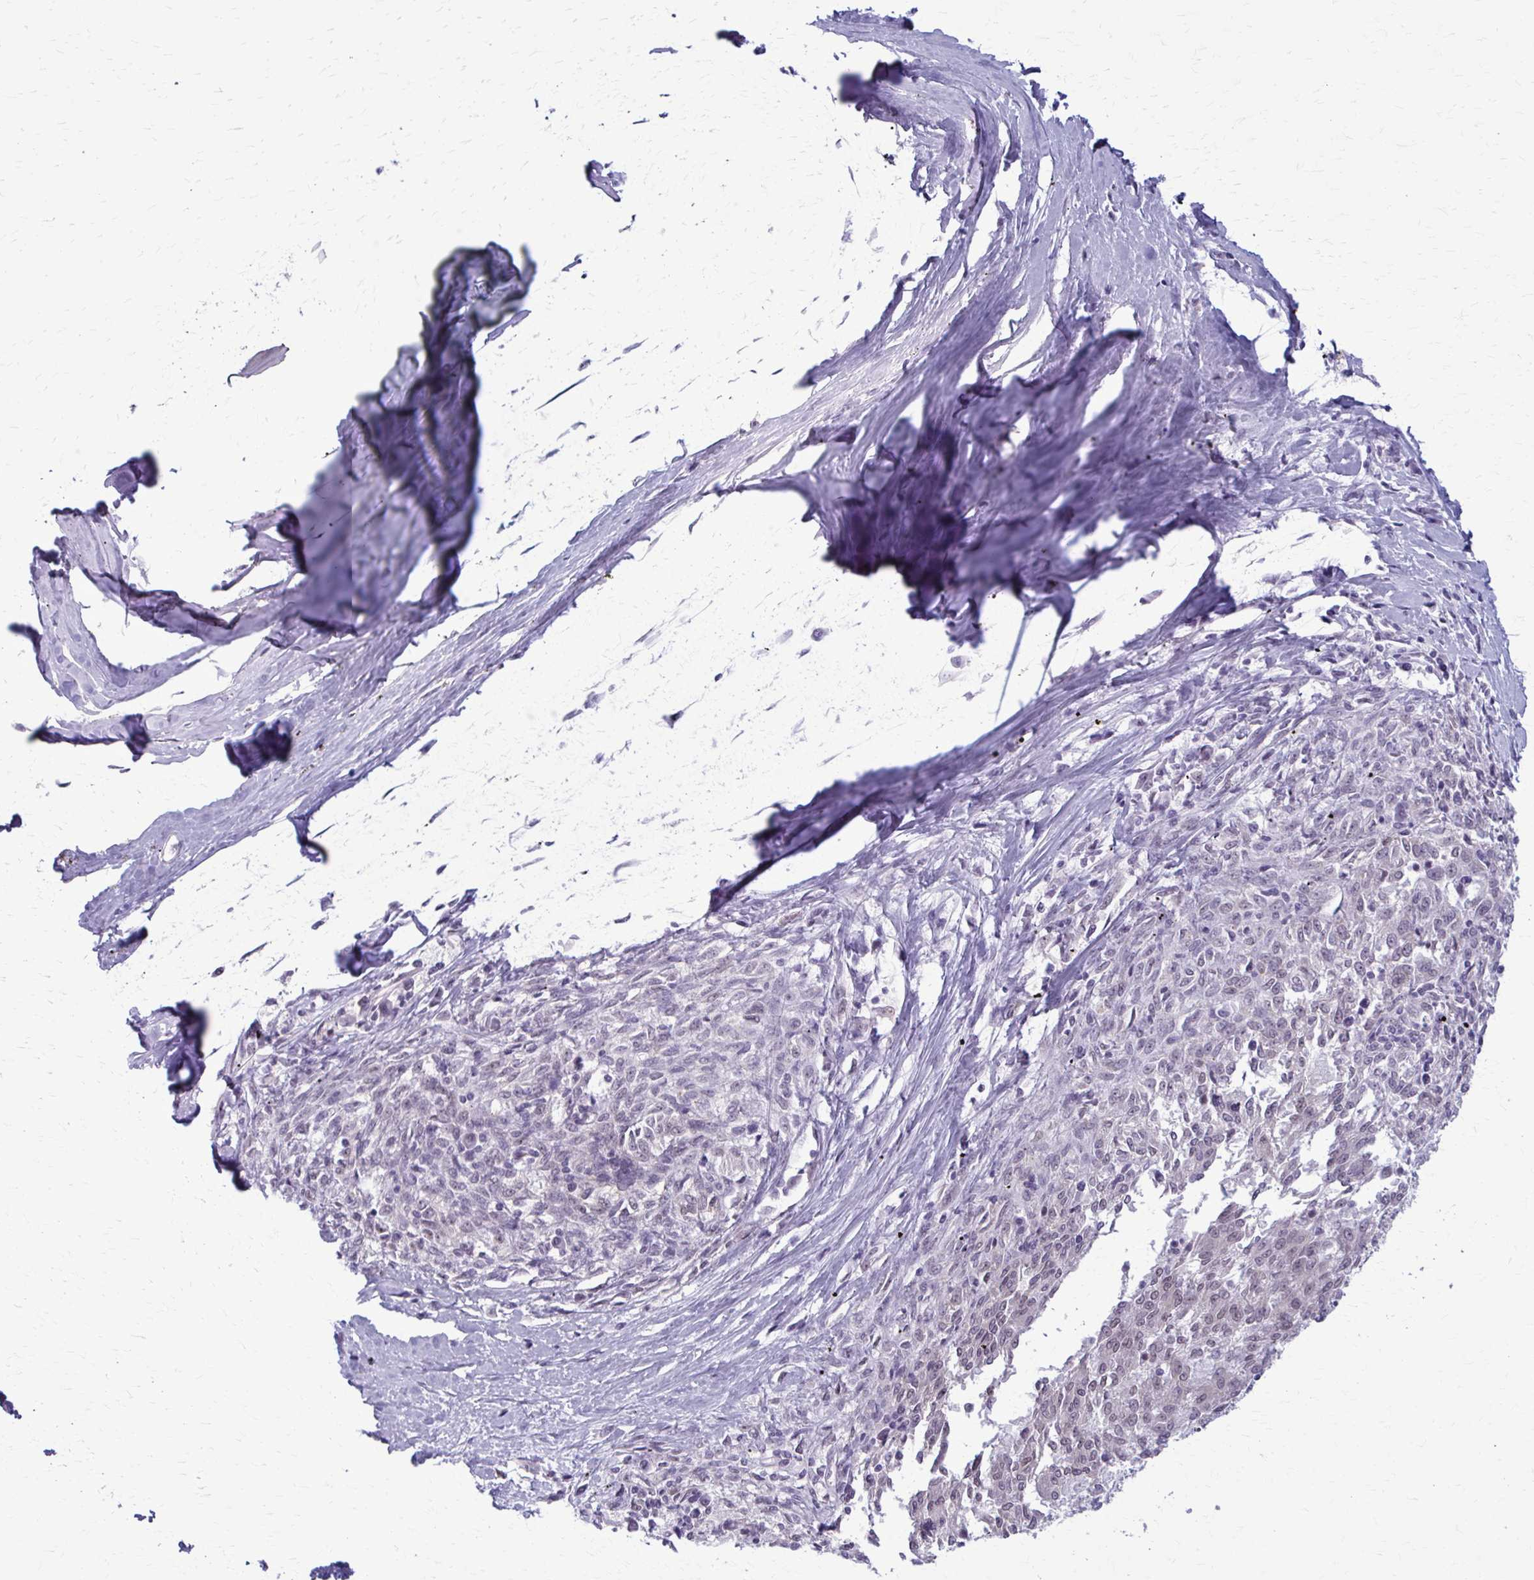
{"staining": {"intensity": "negative", "quantity": "none", "location": "none"}, "tissue": "melanoma", "cell_type": "Tumor cells", "image_type": "cancer", "snomed": [{"axis": "morphology", "description": "Malignant melanoma, NOS"}, {"axis": "topography", "description": "Skin"}], "caption": "This is an immunohistochemistry histopathology image of human malignant melanoma. There is no expression in tumor cells.", "gene": "NUMBL", "patient": {"sex": "female", "age": 72}}